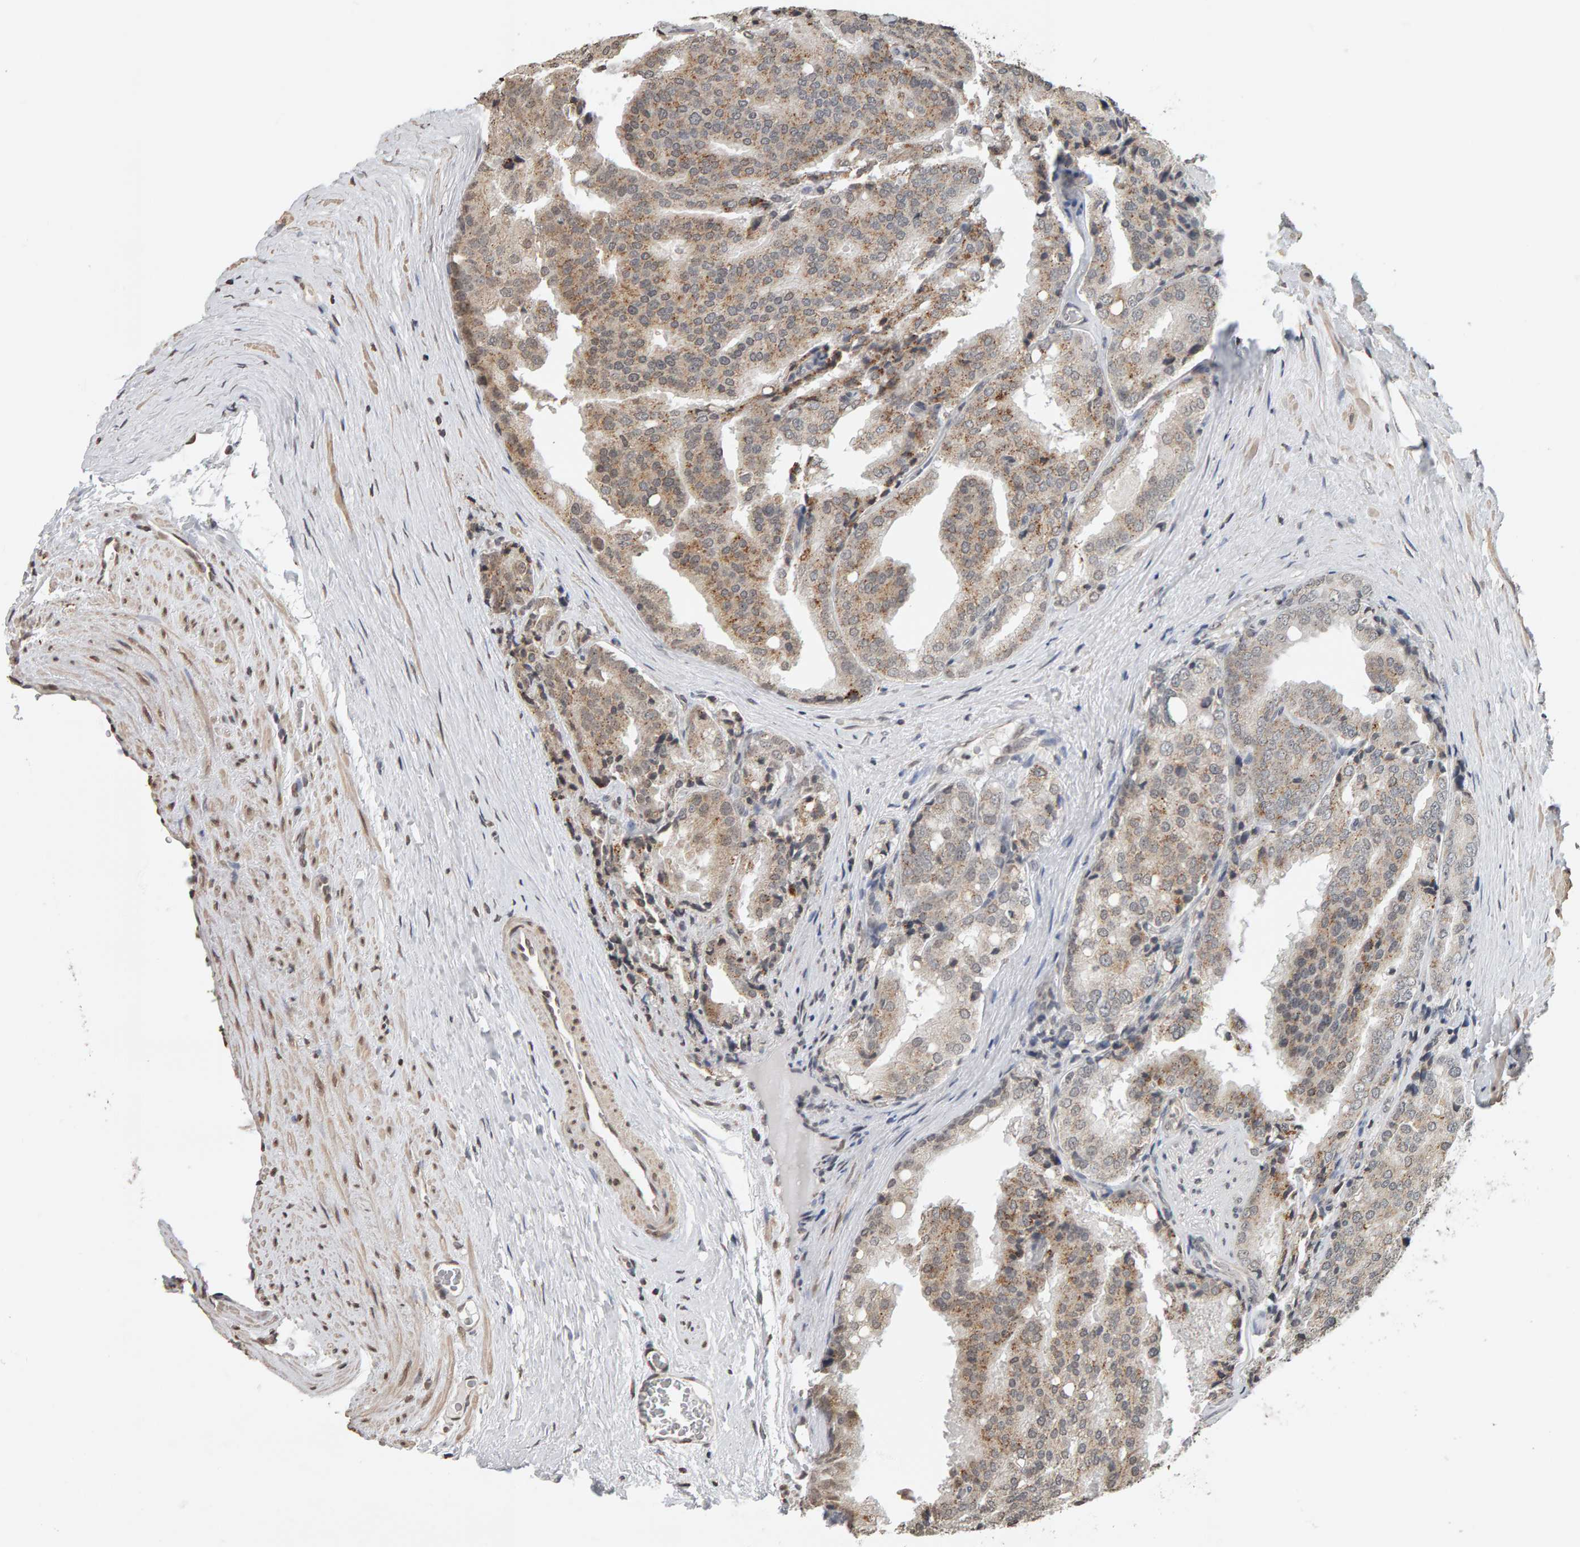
{"staining": {"intensity": "moderate", "quantity": "25%-75%", "location": "cytoplasmic/membranous"}, "tissue": "prostate cancer", "cell_type": "Tumor cells", "image_type": "cancer", "snomed": [{"axis": "morphology", "description": "Adenocarcinoma, High grade"}, {"axis": "topography", "description": "Prostate"}], "caption": "A medium amount of moderate cytoplasmic/membranous staining is present in approximately 25%-75% of tumor cells in prostate cancer (adenocarcinoma (high-grade)) tissue.", "gene": "AFF4", "patient": {"sex": "male", "age": 50}}